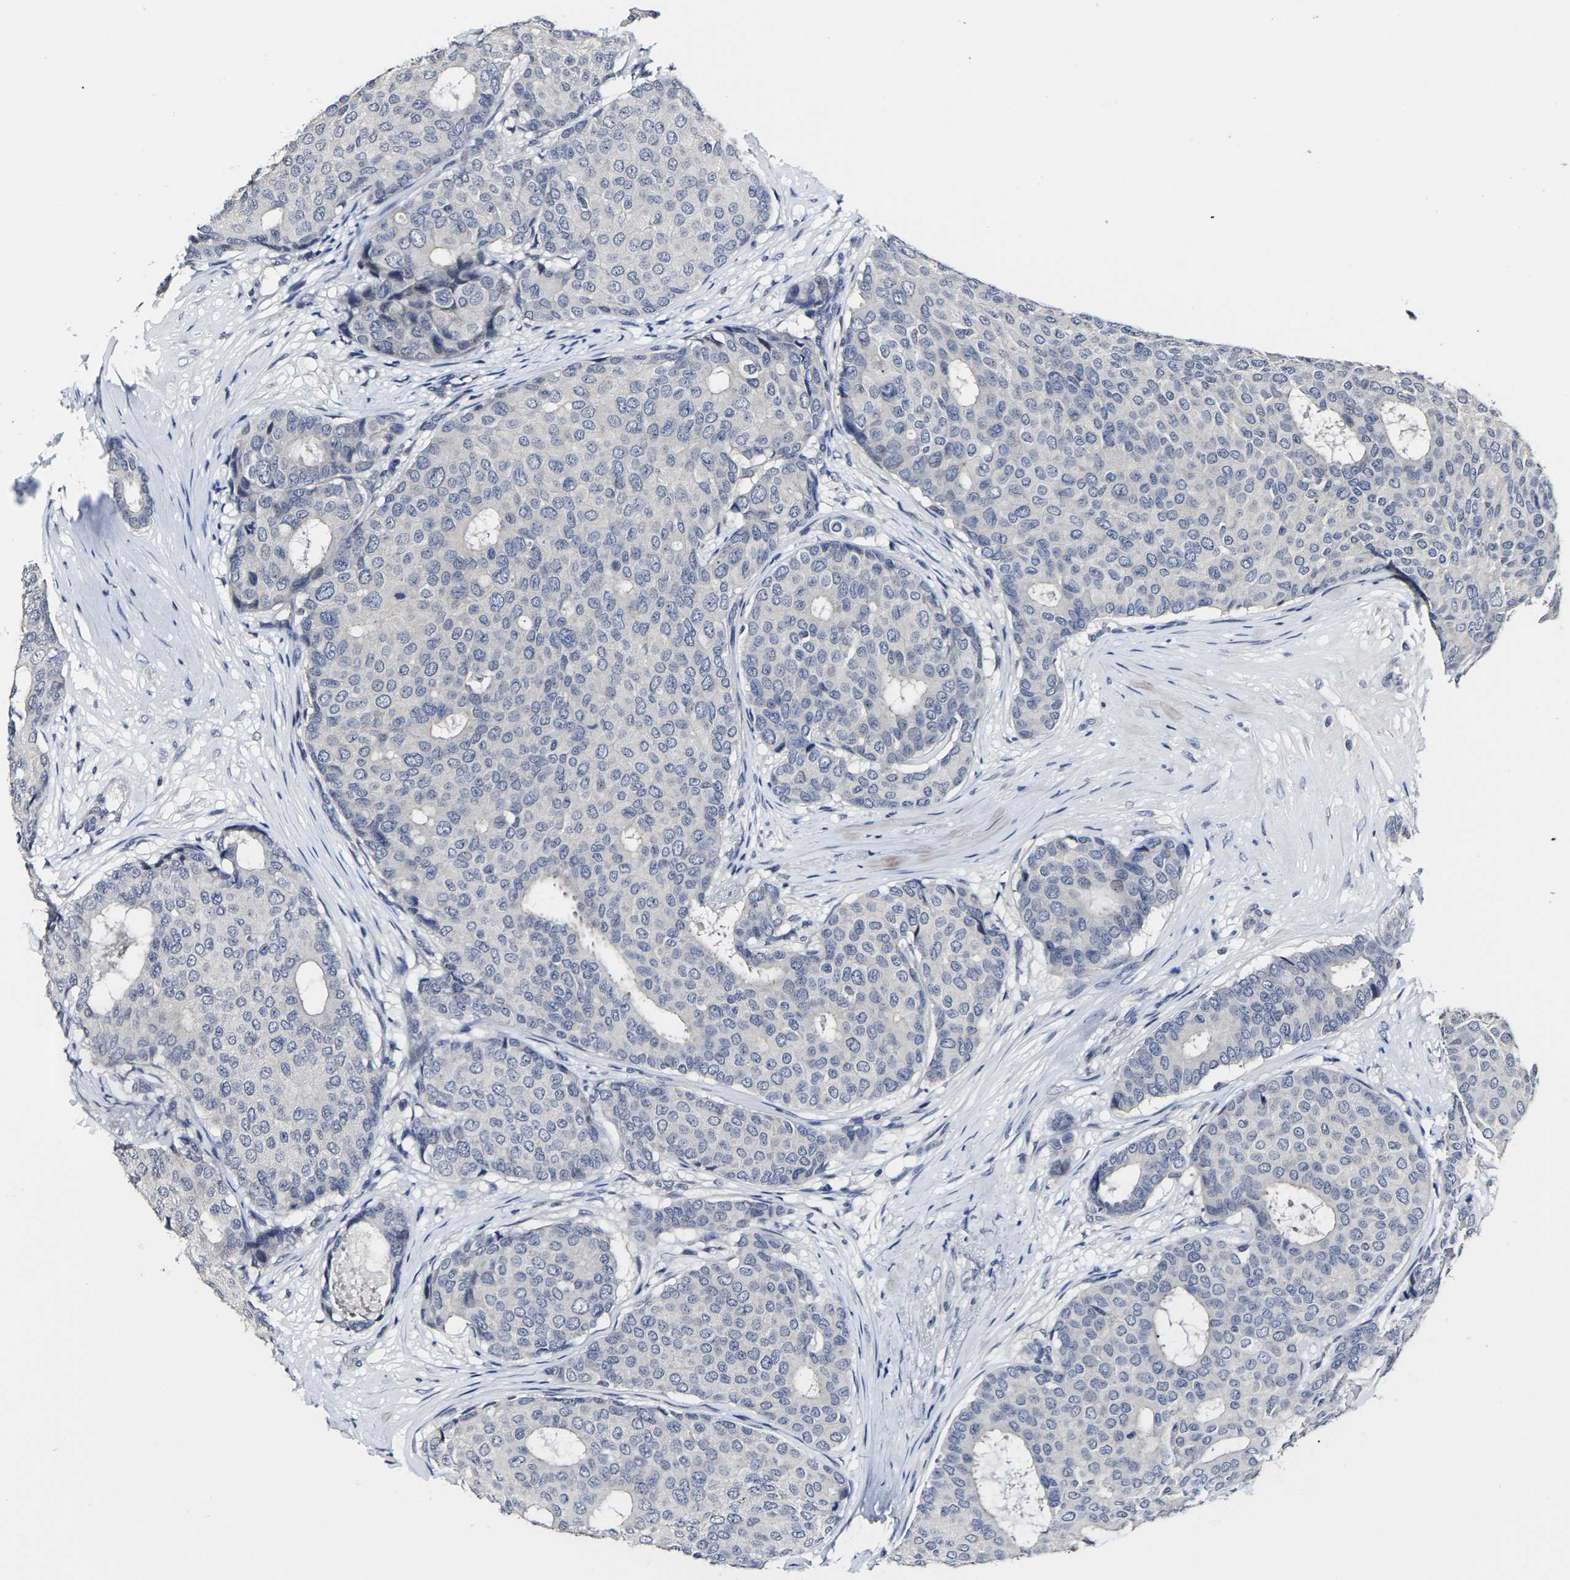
{"staining": {"intensity": "negative", "quantity": "none", "location": "none"}, "tissue": "breast cancer", "cell_type": "Tumor cells", "image_type": "cancer", "snomed": [{"axis": "morphology", "description": "Duct carcinoma"}, {"axis": "topography", "description": "Breast"}], "caption": "Immunohistochemistry (IHC) photomicrograph of neoplastic tissue: breast cancer (invasive ductal carcinoma) stained with DAB demonstrates no significant protein positivity in tumor cells.", "gene": "MSANTD4", "patient": {"sex": "female", "age": 75}}